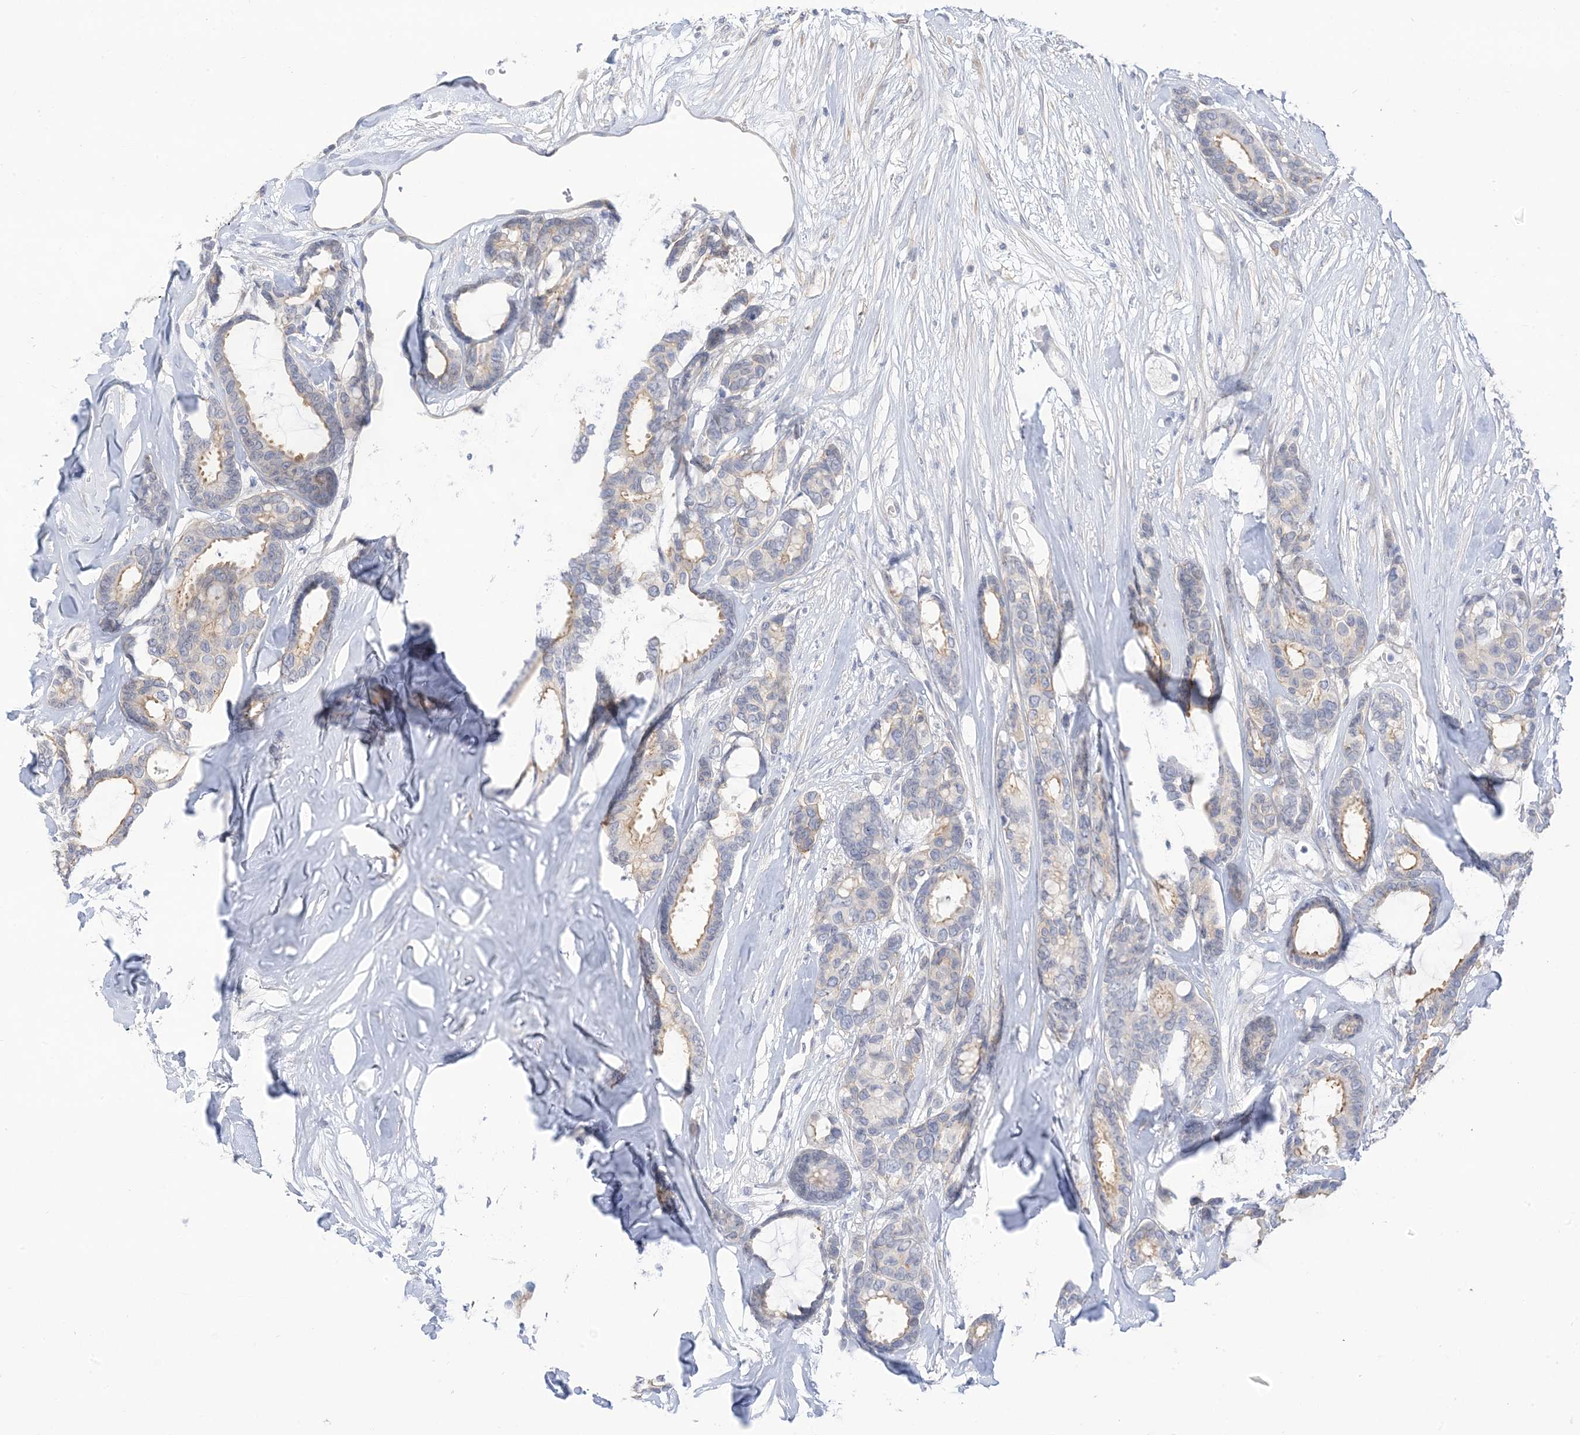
{"staining": {"intensity": "weak", "quantity": "<25%", "location": "cytoplasmic/membranous"}, "tissue": "breast cancer", "cell_type": "Tumor cells", "image_type": "cancer", "snomed": [{"axis": "morphology", "description": "Duct carcinoma"}, {"axis": "topography", "description": "Breast"}], "caption": "The histopathology image reveals no significant expression in tumor cells of breast cancer.", "gene": "IL36B", "patient": {"sex": "female", "age": 87}}